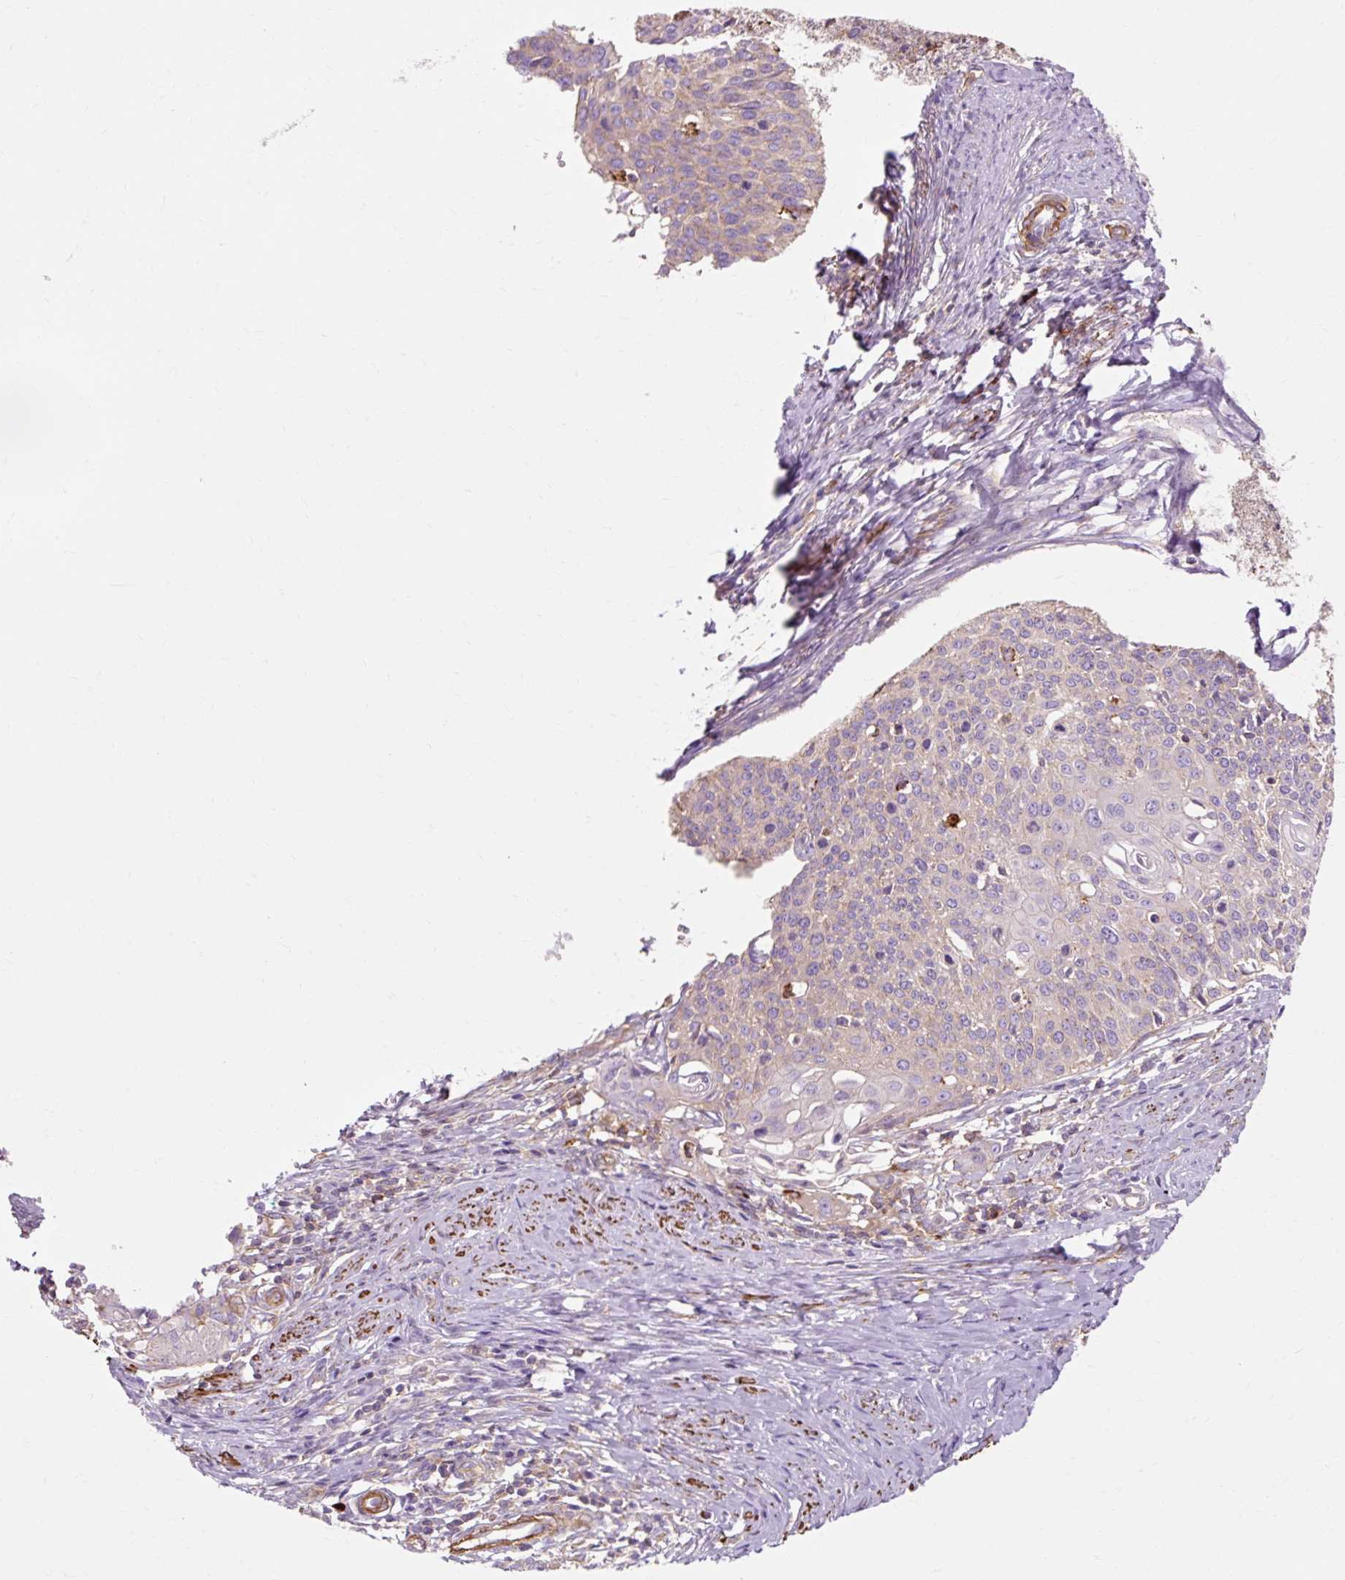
{"staining": {"intensity": "negative", "quantity": "none", "location": "none"}, "tissue": "cervical cancer", "cell_type": "Tumor cells", "image_type": "cancer", "snomed": [{"axis": "morphology", "description": "Squamous cell carcinoma, NOS"}, {"axis": "topography", "description": "Cervix"}], "caption": "DAB (3,3'-diaminobenzidine) immunohistochemical staining of human cervical squamous cell carcinoma displays no significant positivity in tumor cells.", "gene": "TBC1D2B", "patient": {"sex": "female", "age": 44}}